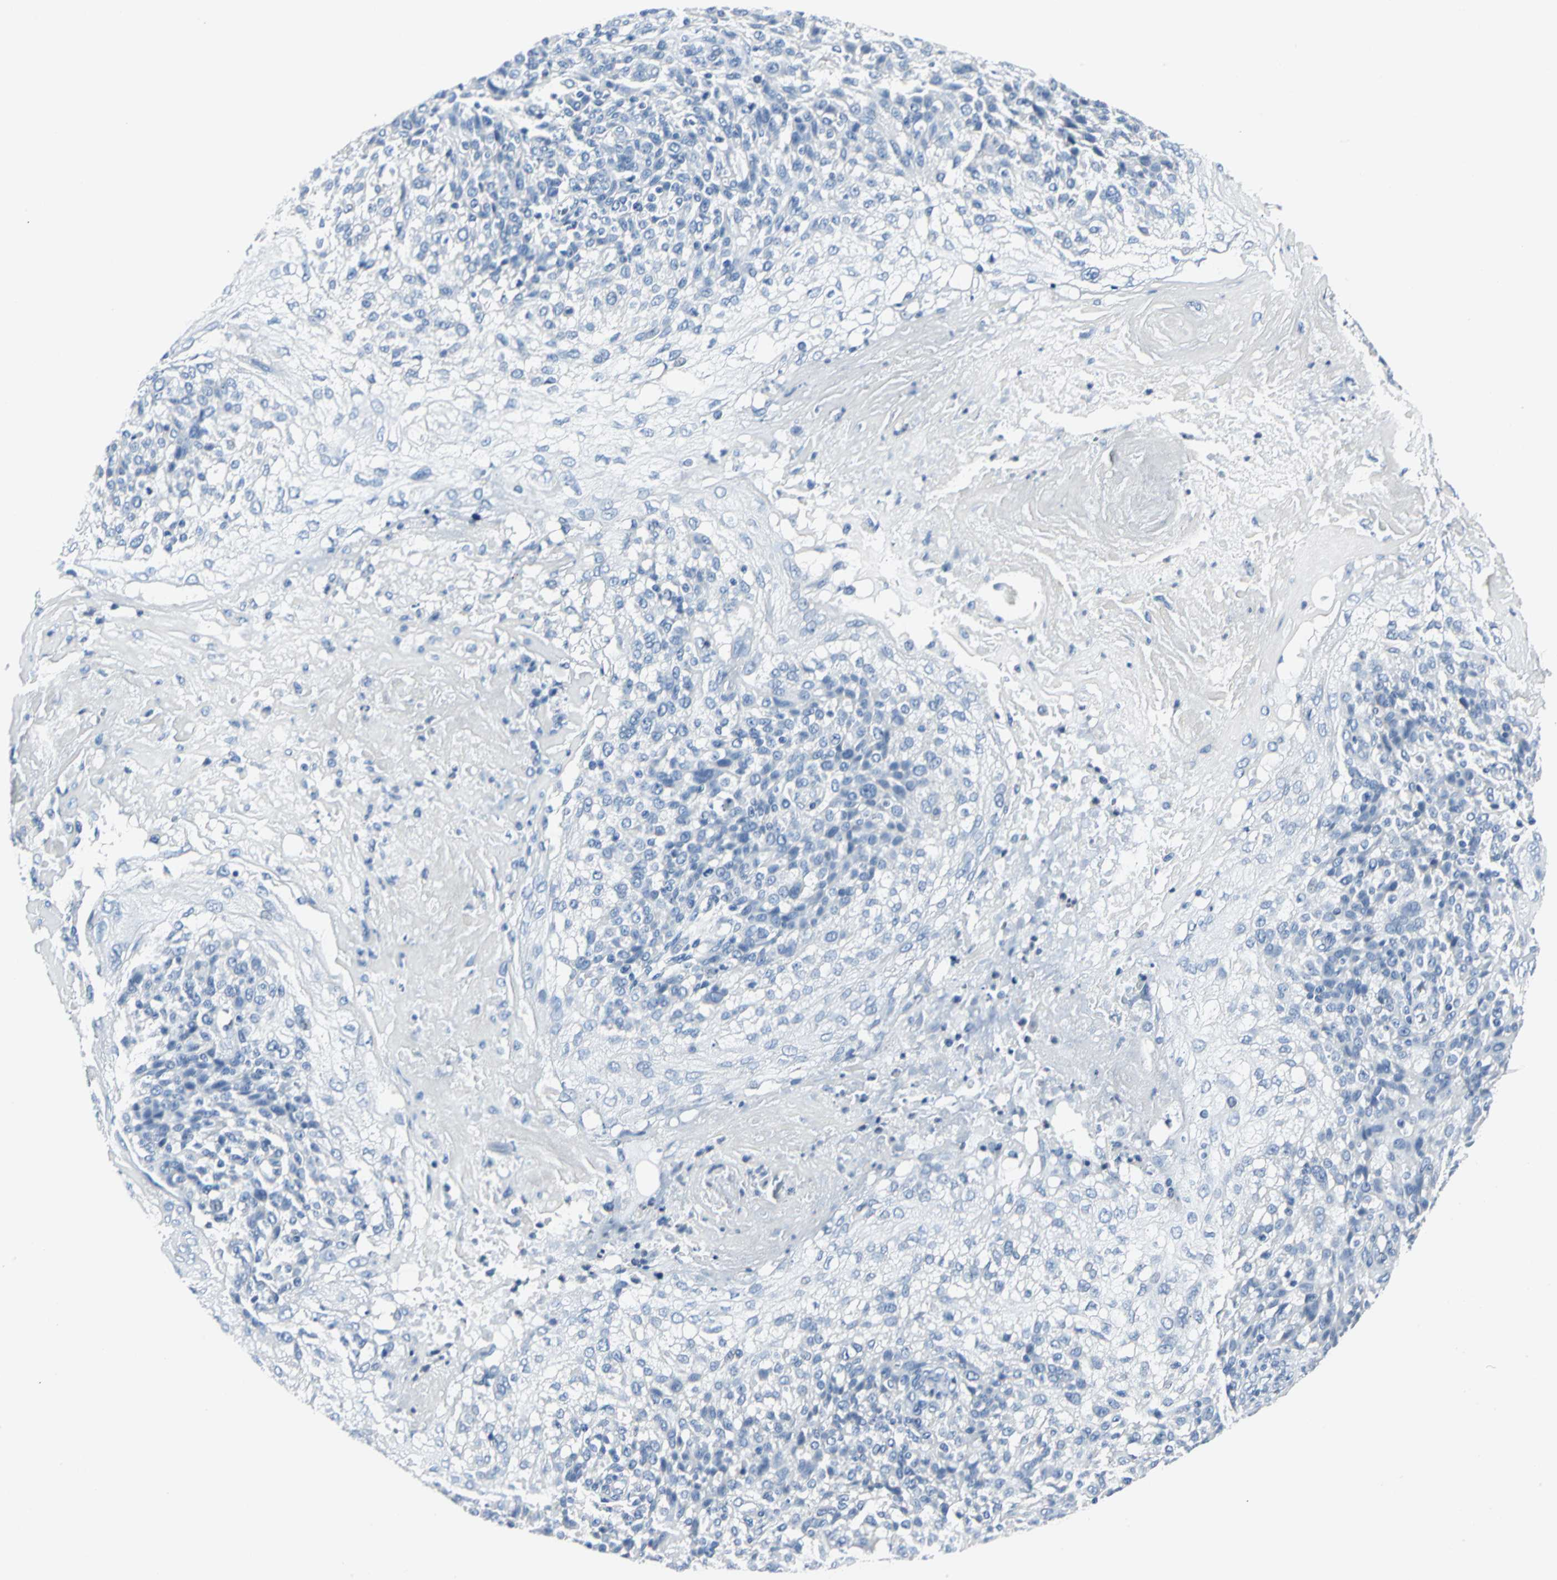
{"staining": {"intensity": "negative", "quantity": "none", "location": "none"}, "tissue": "skin cancer", "cell_type": "Tumor cells", "image_type": "cancer", "snomed": [{"axis": "morphology", "description": "Normal tissue, NOS"}, {"axis": "morphology", "description": "Squamous cell carcinoma, NOS"}, {"axis": "topography", "description": "Skin"}], "caption": "Immunohistochemical staining of human skin cancer reveals no significant expression in tumor cells.", "gene": "RIPOR1", "patient": {"sex": "female", "age": 83}}